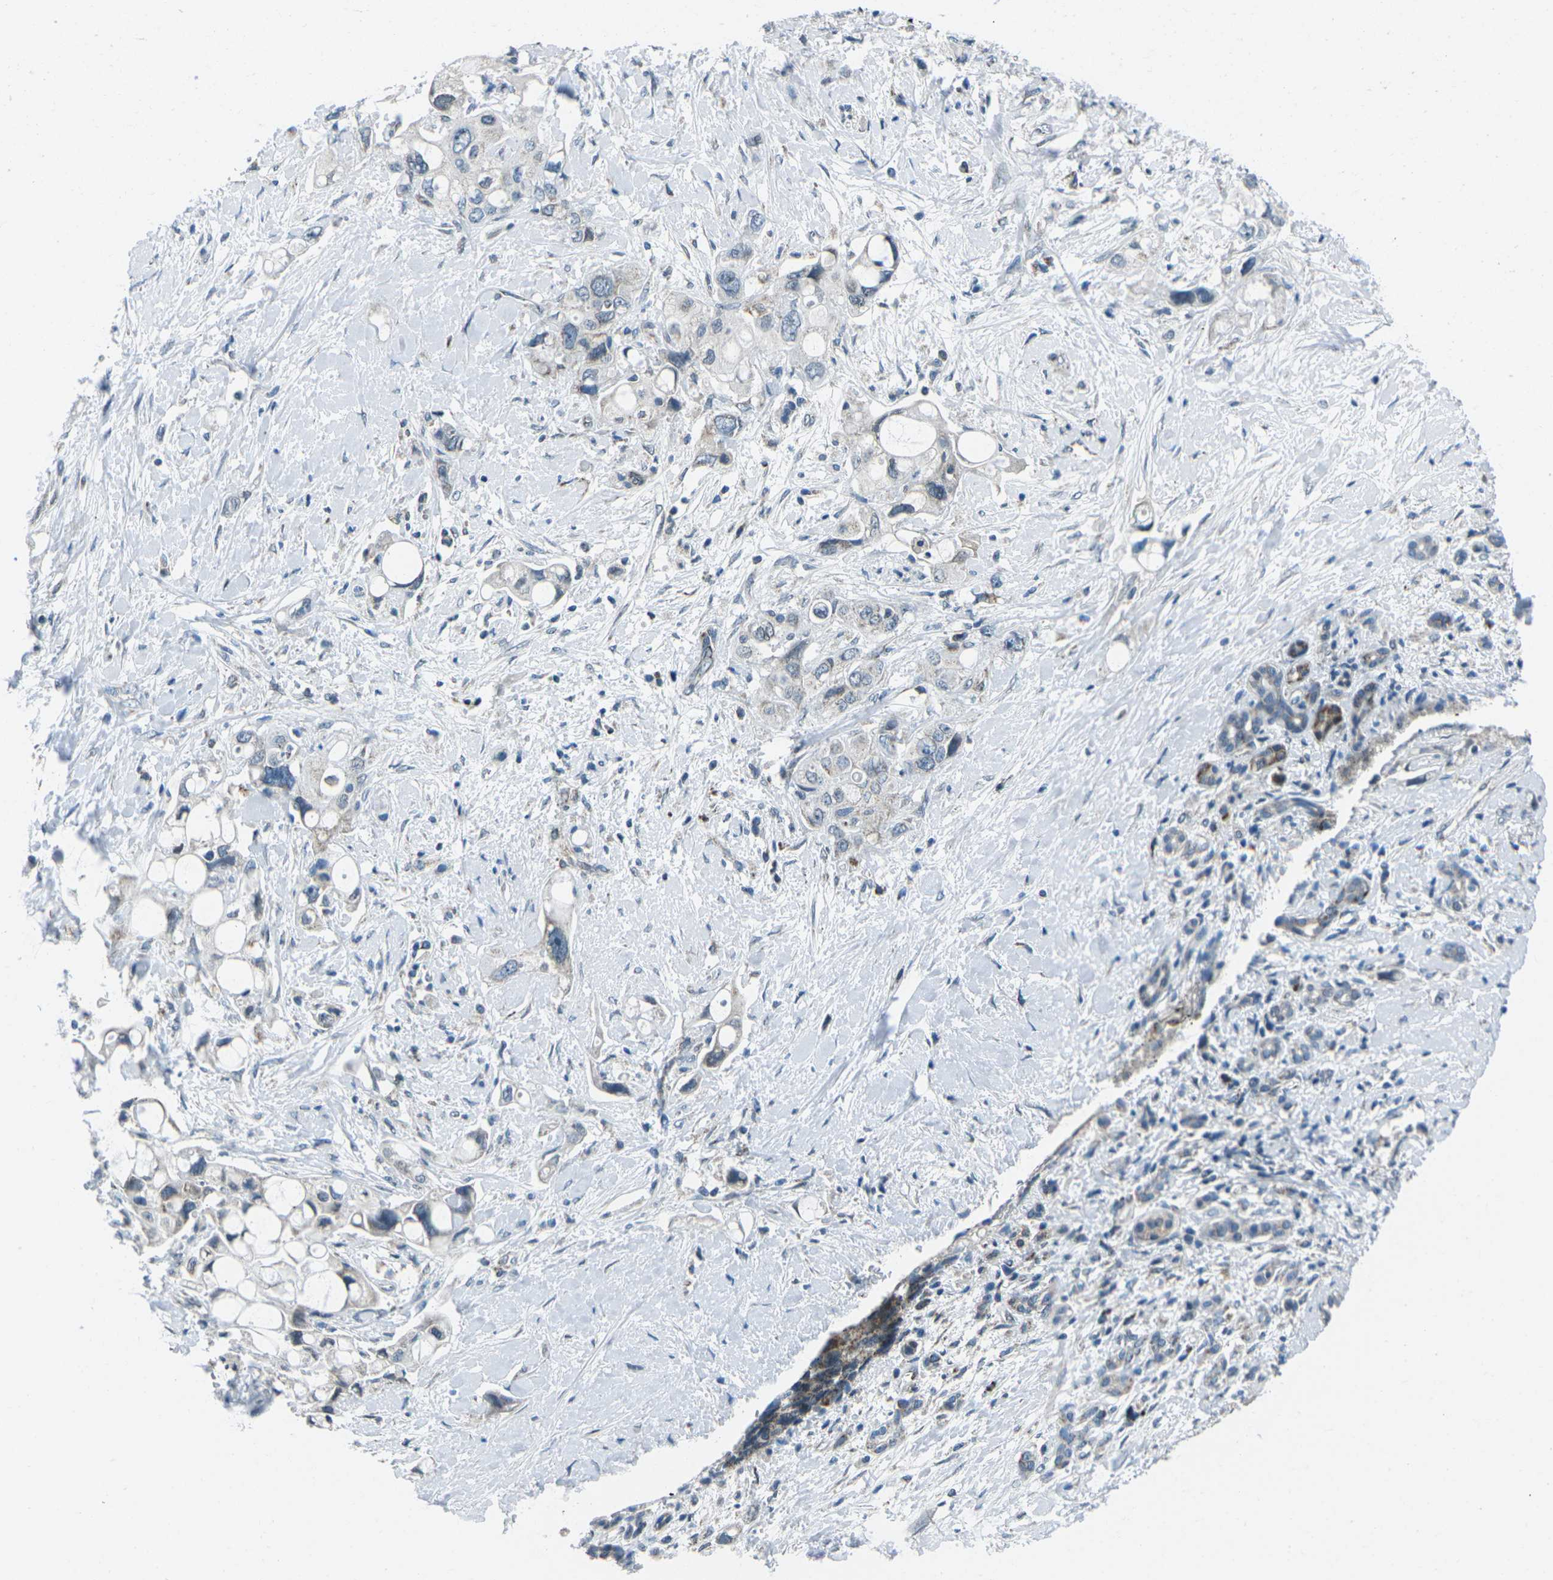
{"staining": {"intensity": "negative", "quantity": "none", "location": "none"}, "tissue": "pancreatic cancer", "cell_type": "Tumor cells", "image_type": "cancer", "snomed": [{"axis": "morphology", "description": "Adenocarcinoma, NOS"}, {"axis": "topography", "description": "Pancreas"}], "caption": "High magnification brightfield microscopy of pancreatic adenocarcinoma stained with DAB (brown) and counterstained with hematoxylin (blue): tumor cells show no significant staining.", "gene": "RFESD", "patient": {"sex": "female", "age": 56}}